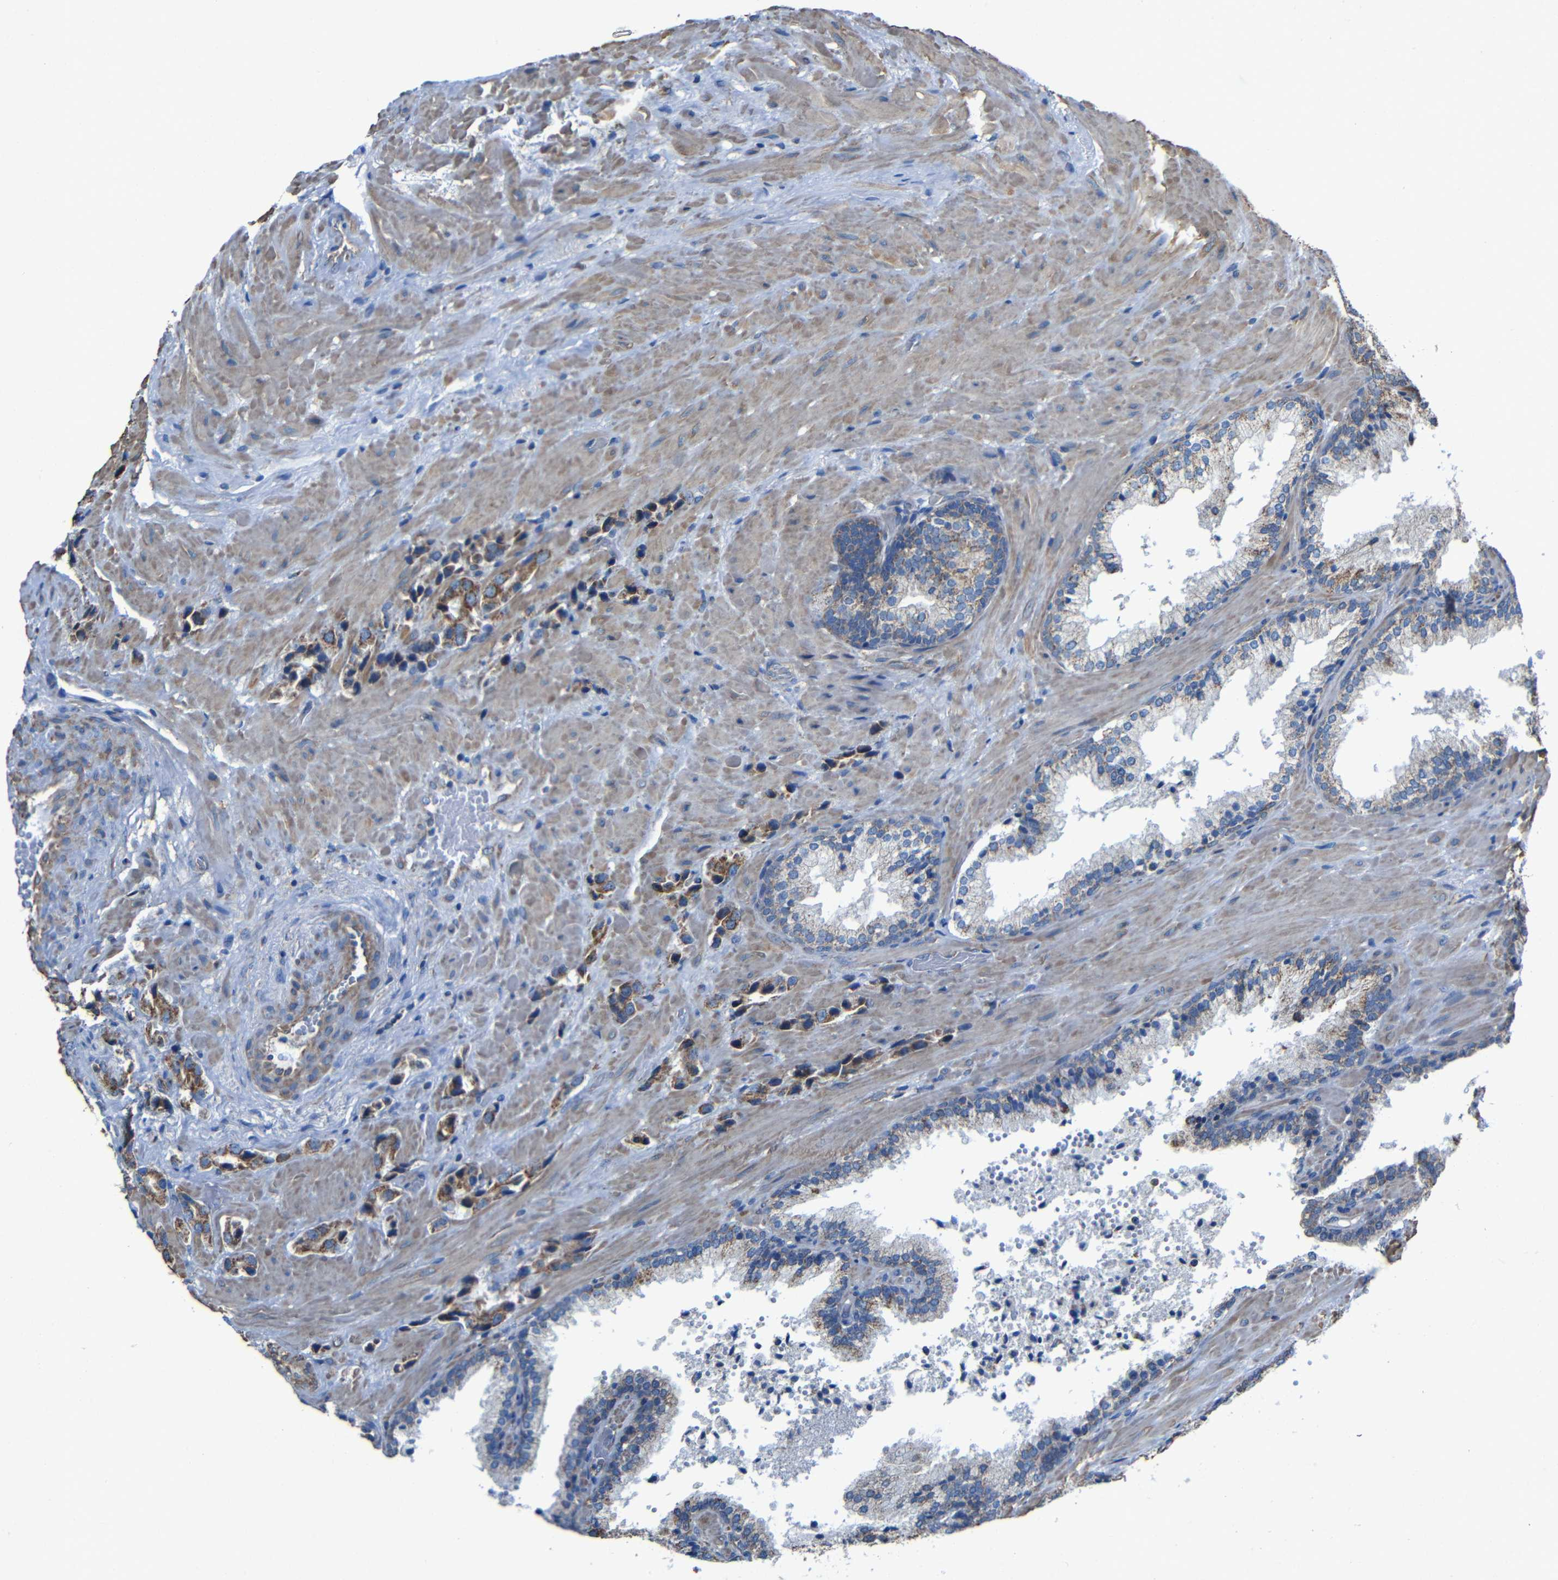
{"staining": {"intensity": "strong", "quantity": ">75%", "location": "cytoplasmic/membranous"}, "tissue": "prostate cancer", "cell_type": "Tumor cells", "image_type": "cancer", "snomed": [{"axis": "morphology", "description": "Adenocarcinoma, High grade"}, {"axis": "topography", "description": "Prostate"}], "caption": "Immunohistochemistry photomicrograph of human prostate high-grade adenocarcinoma stained for a protein (brown), which exhibits high levels of strong cytoplasmic/membranous expression in about >75% of tumor cells.", "gene": "INTS6L", "patient": {"sex": "male", "age": 64}}